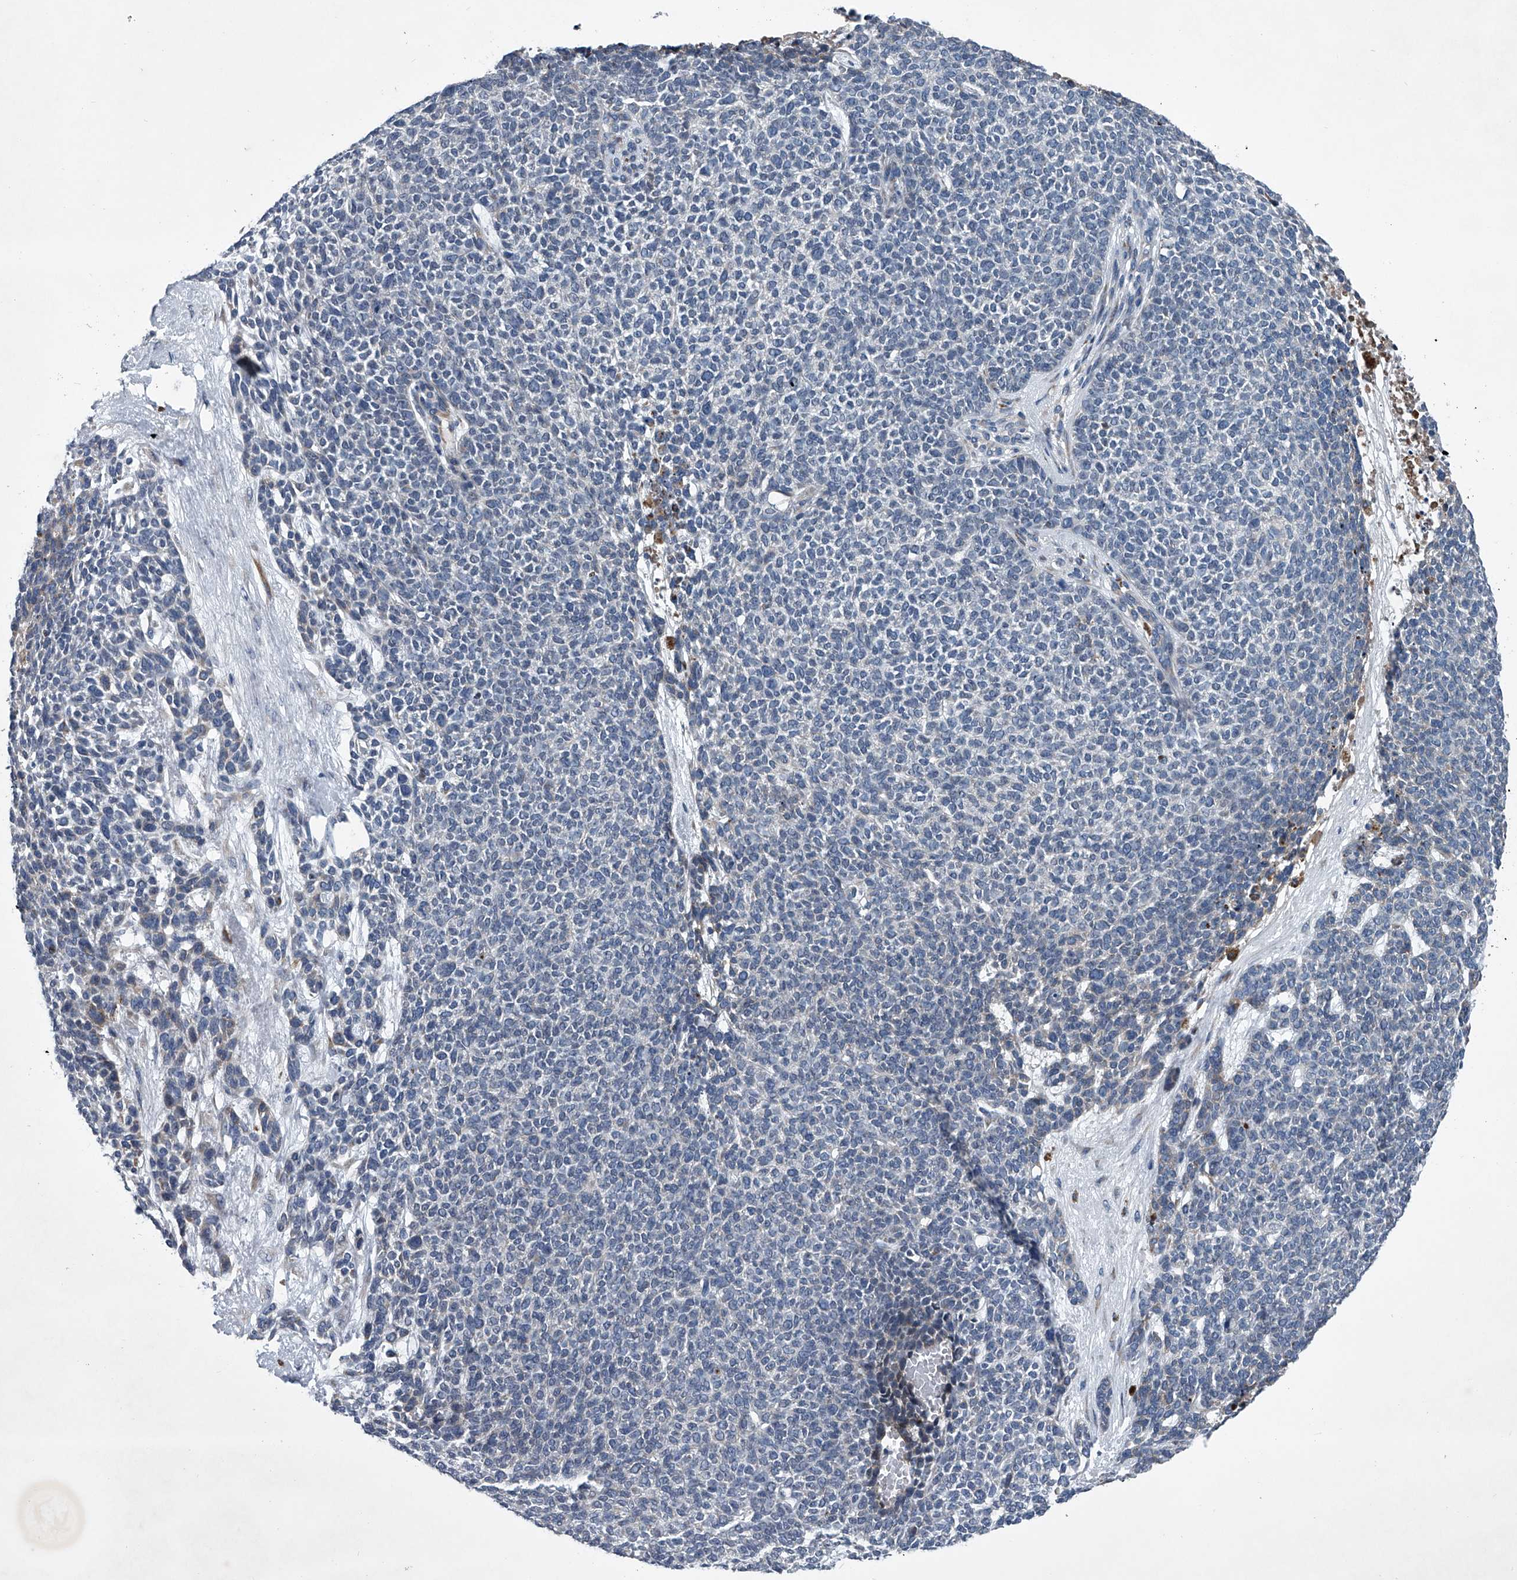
{"staining": {"intensity": "negative", "quantity": "none", "location": "none"}, "tissue": "skin cancer", "cell_type": "Tumor cells", "image_type": "cancer", "snomed": [{"axis": "morphology", "description": "Basal cell carcinoma"}, {"axis": "topography", "description": "Skin"}], "caption": "The photomicrograph displays no staining of tumor cells in skin cancer. (DAB (3,3'-diaminobenzidine) immunohistochemistry (IHC) visualized using brightfield microscopy, high magnification).", "gene": "ABCG1", "patient": {"sex": "female", "age": 84}}